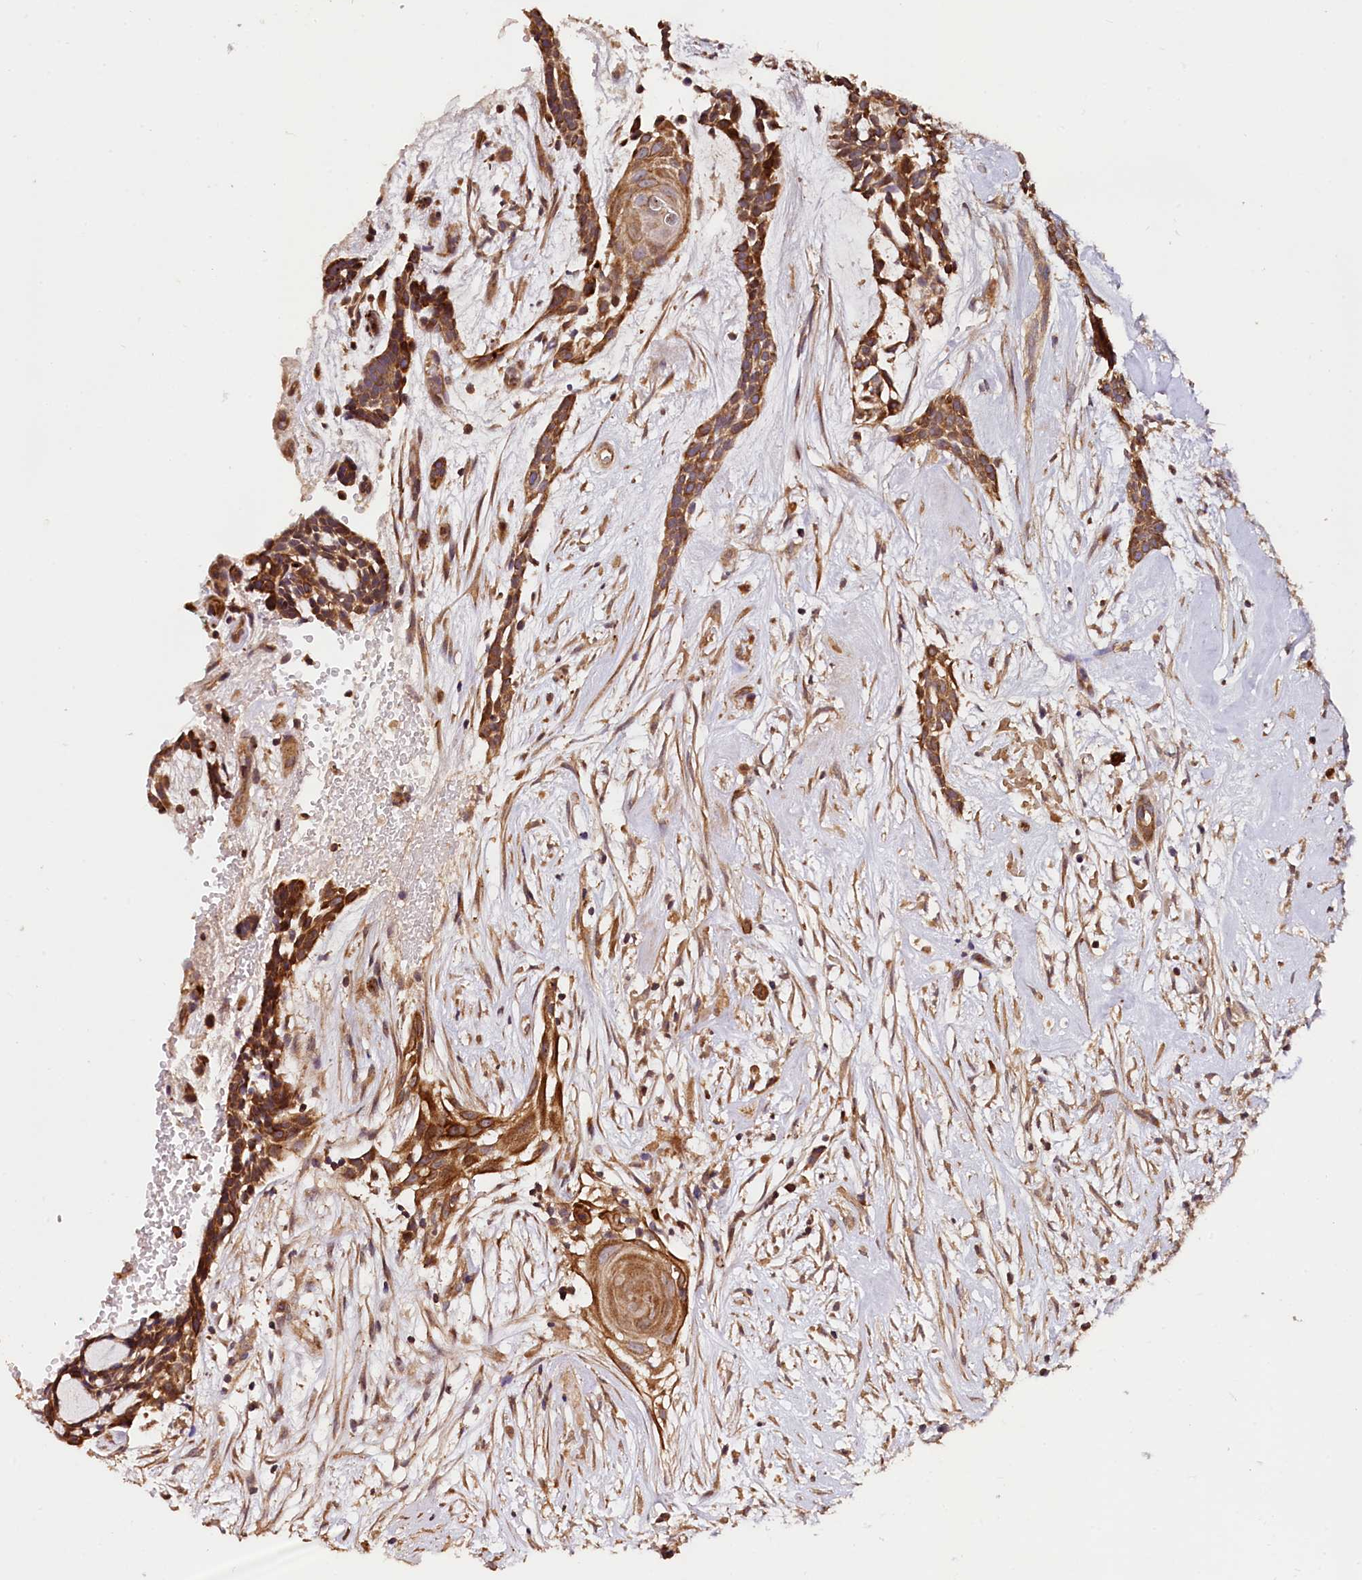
{"staining": {"intensity": "moderate", "quantity": ">75%", "location": "cytoplasmic/membranous"}, "tissue": "head and neck cancer", "cell_type": "Tumor cells", "image_type": "cancer", "snomed": [{"axis": "morphology", "description": "Adenocarcinoma, NOS"}, {"axis": "topography", "description": "Subcutis"}, {"axis": "topography", "description": "Head-Neck"}], "caption": "Head and neck cancer stained with a protein marker shows moderate staining in tumor cells.", "gene": "RASSF1", "patient": {"sex": "female", "age": 73}}